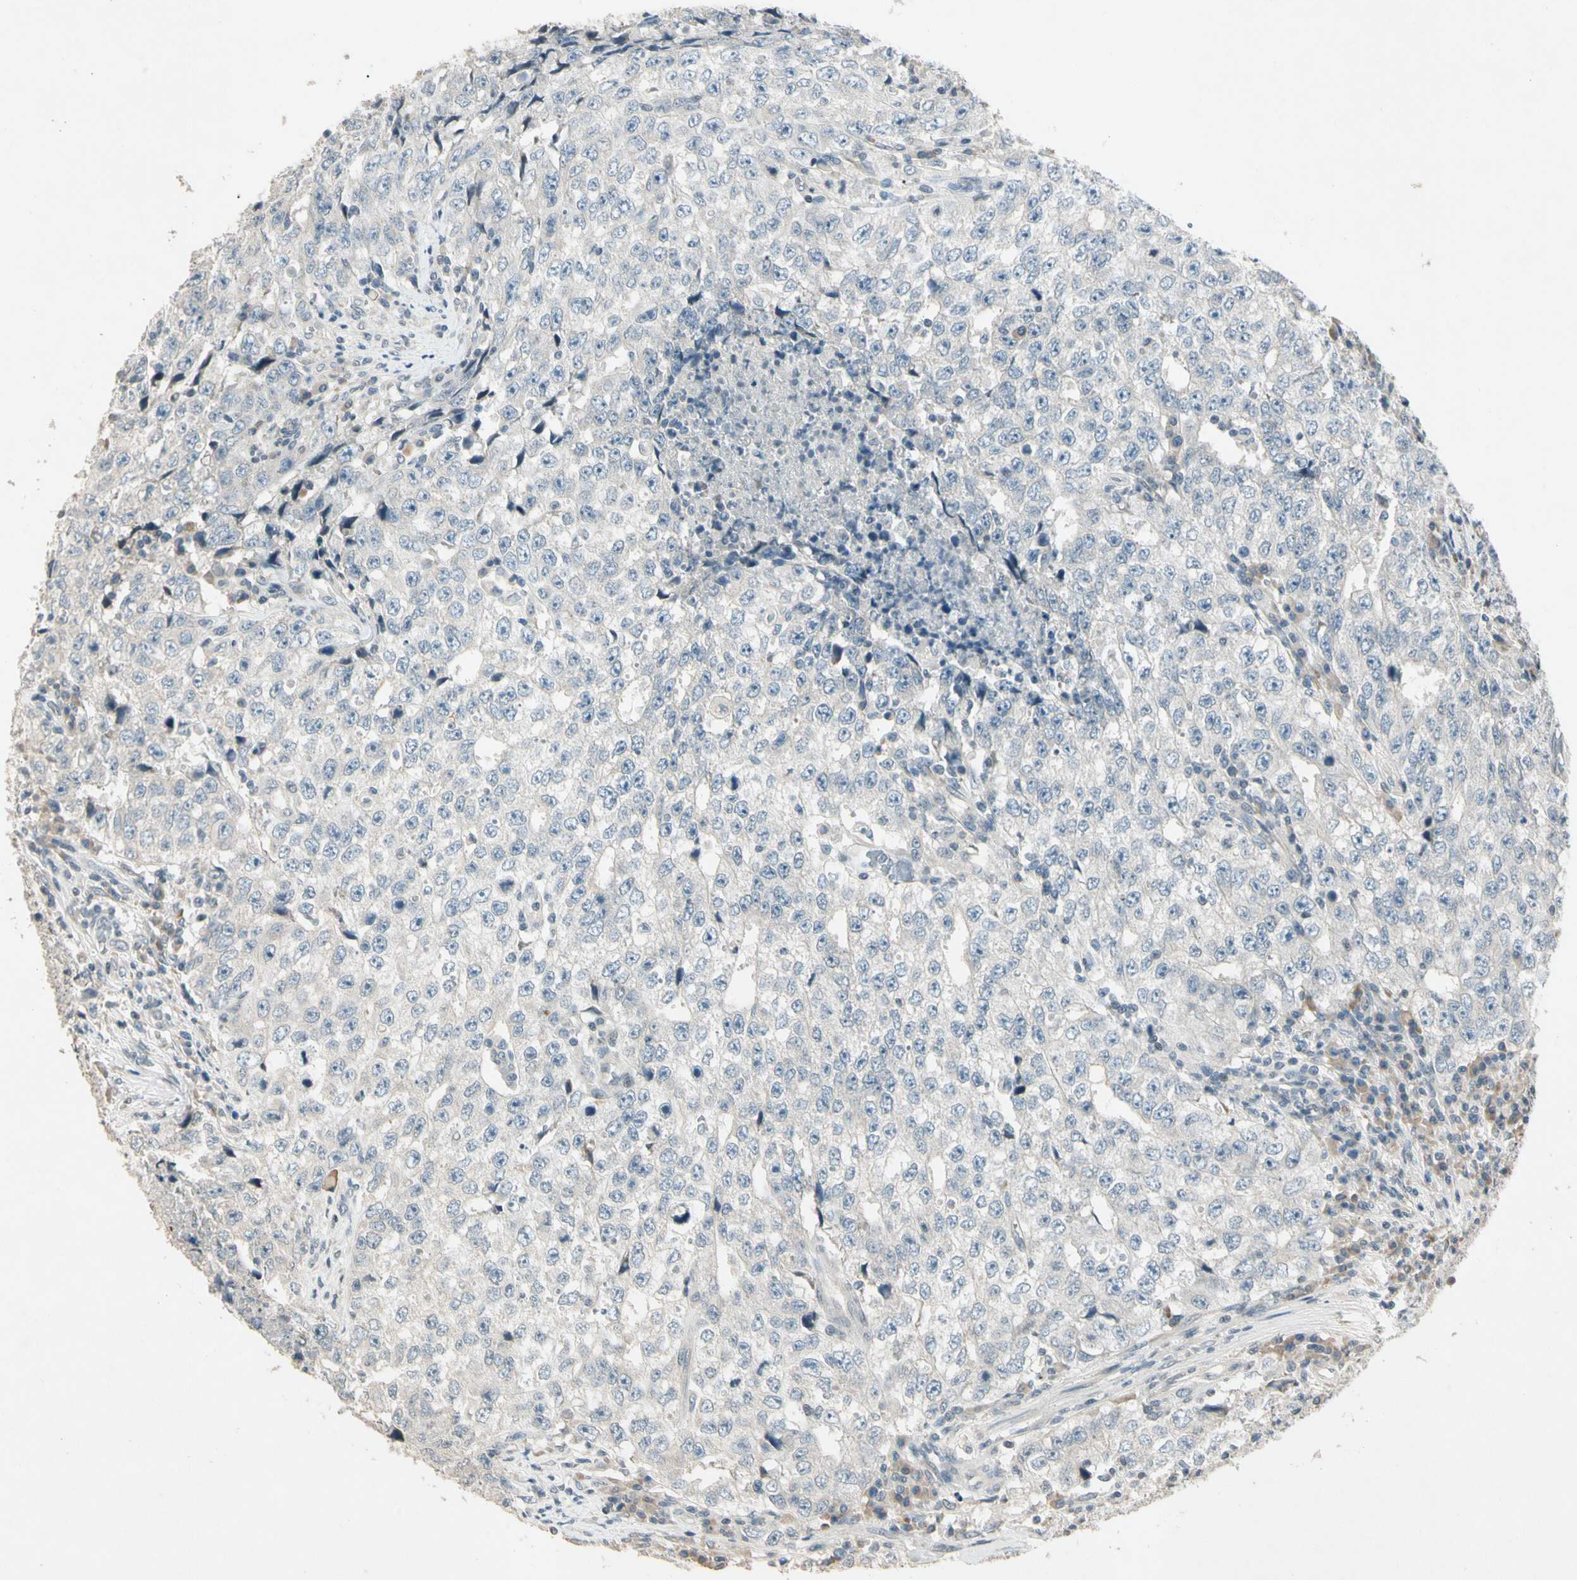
{"staining": {"intensity": "weak", "quantity": ">75%", "location": "cytoplasmic/membranous"}, "tissue": "testis cancer", "cell_type": "Tumor cells", "image_type": "cancer", "snomed": [{"axis": "morphology", "description": "Necrosis, NOS"}, {"axis": "morphology", "description": "Carcinoma, Embryonal, NOS"}, {"axis": "topography", "description": "Testis"}], "caption": "Immunohistochemical staining of human embryonal carcinoma (testis) exhibits low levels of weak cytoplasmic/membranous expression in about >75% of tumor cells. (Stains: DAB (3,3'-diaminobenzidine) in brown, nuclei in blue, Microscopy: brightfield microscopy at high magnification).", "gene": "ZBTB4", "patient": {"sex": "male", "age": 19}}